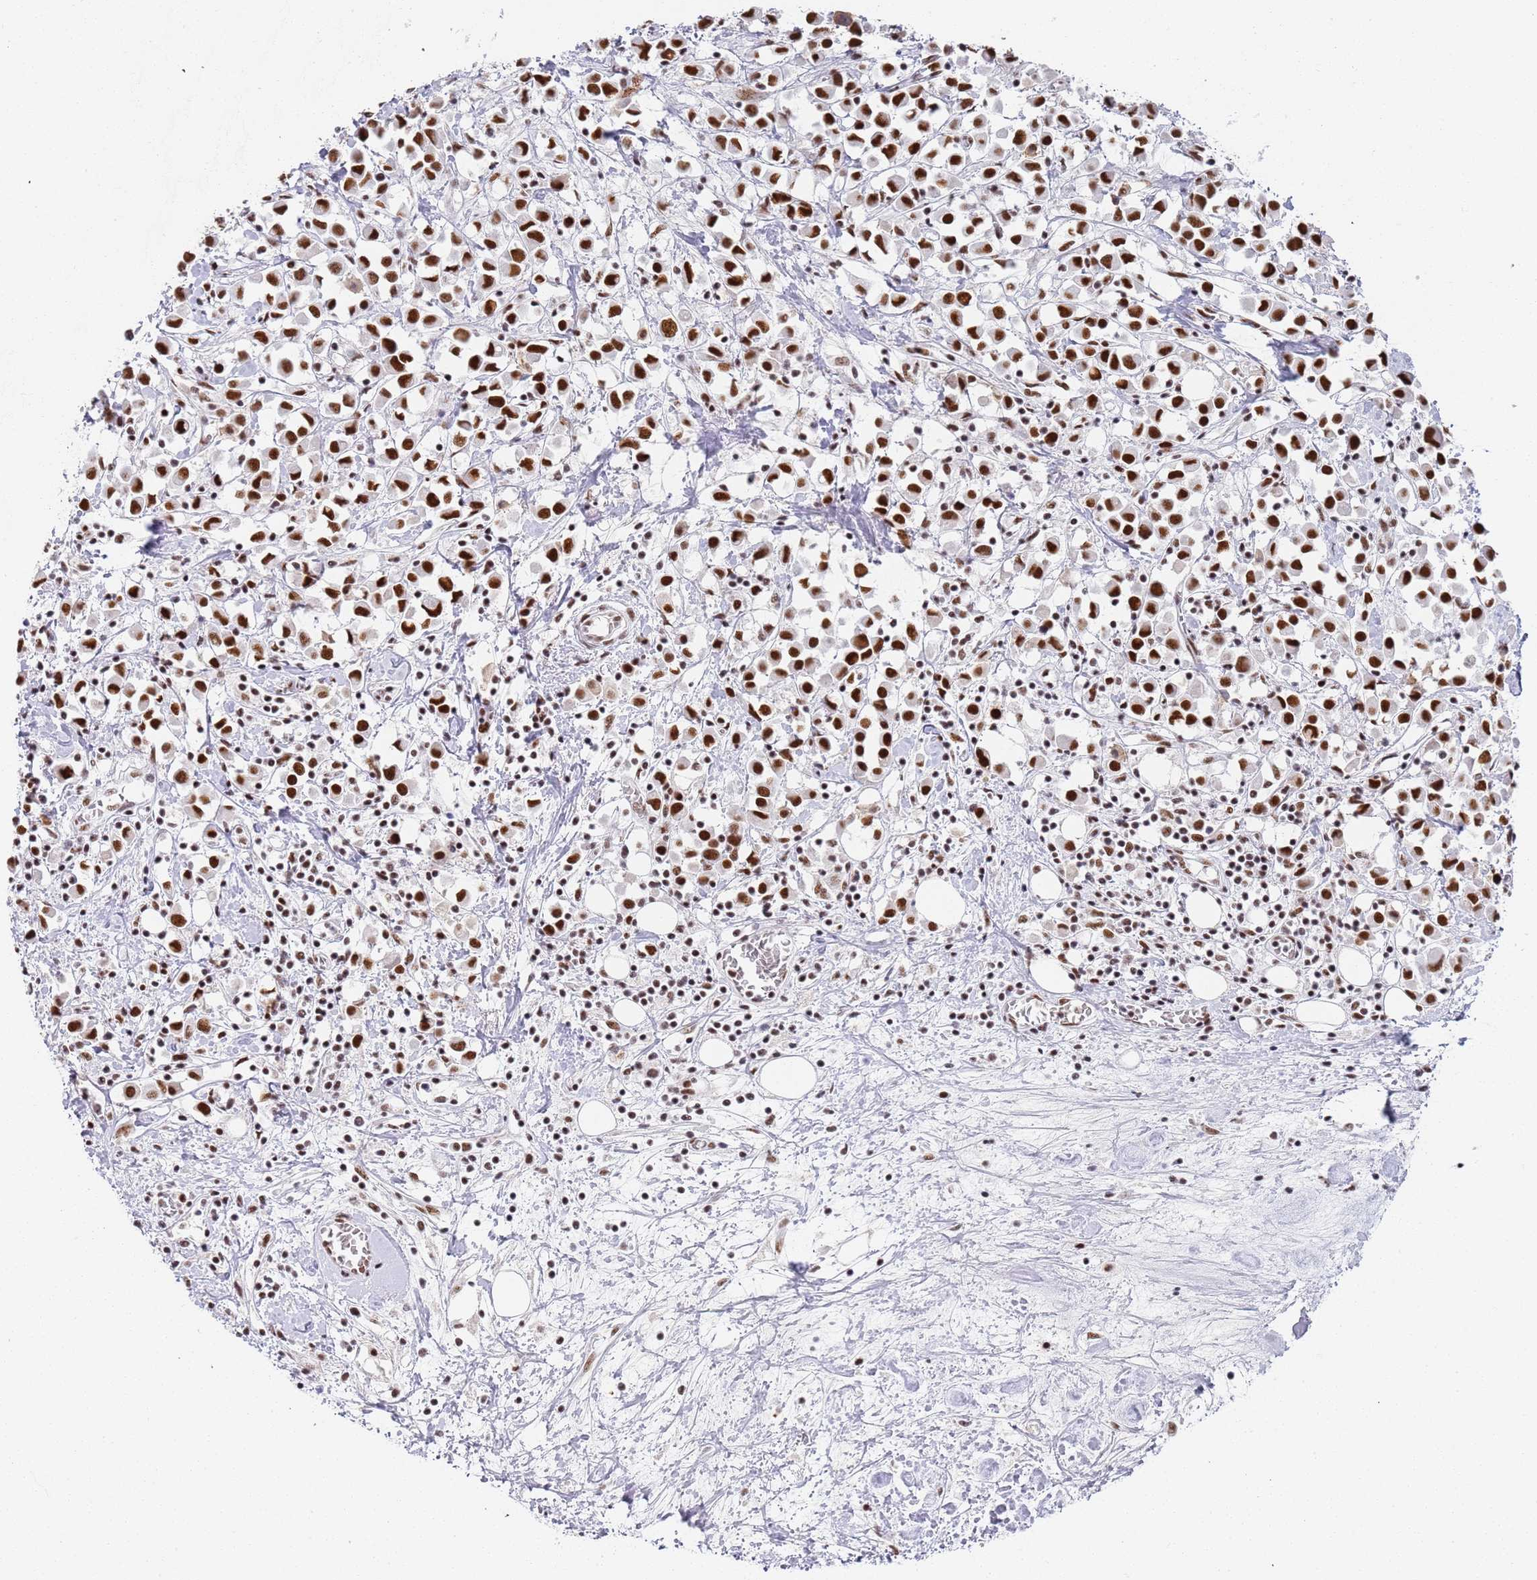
{"staining": {"intensity": "strong", "quantity": ">75%", "location": "nuclear"}, "tissue": "breast cancer", "cell_type": "Tumor cells", "image_type": "cancer", "snomed": [{"axis": "morphology", "description": "Duct carcinoma"}, {"axis": "topography", "description": "Breast"}], "caption": "IHC (DAB (3,3'-diaminobenzidine)) staining of breast cancer shows strong nuclear protein expression in approximately >75% of tumor cells.", "gene": "AKAP8L", "patient": {"sex": "female", "age": 61}}